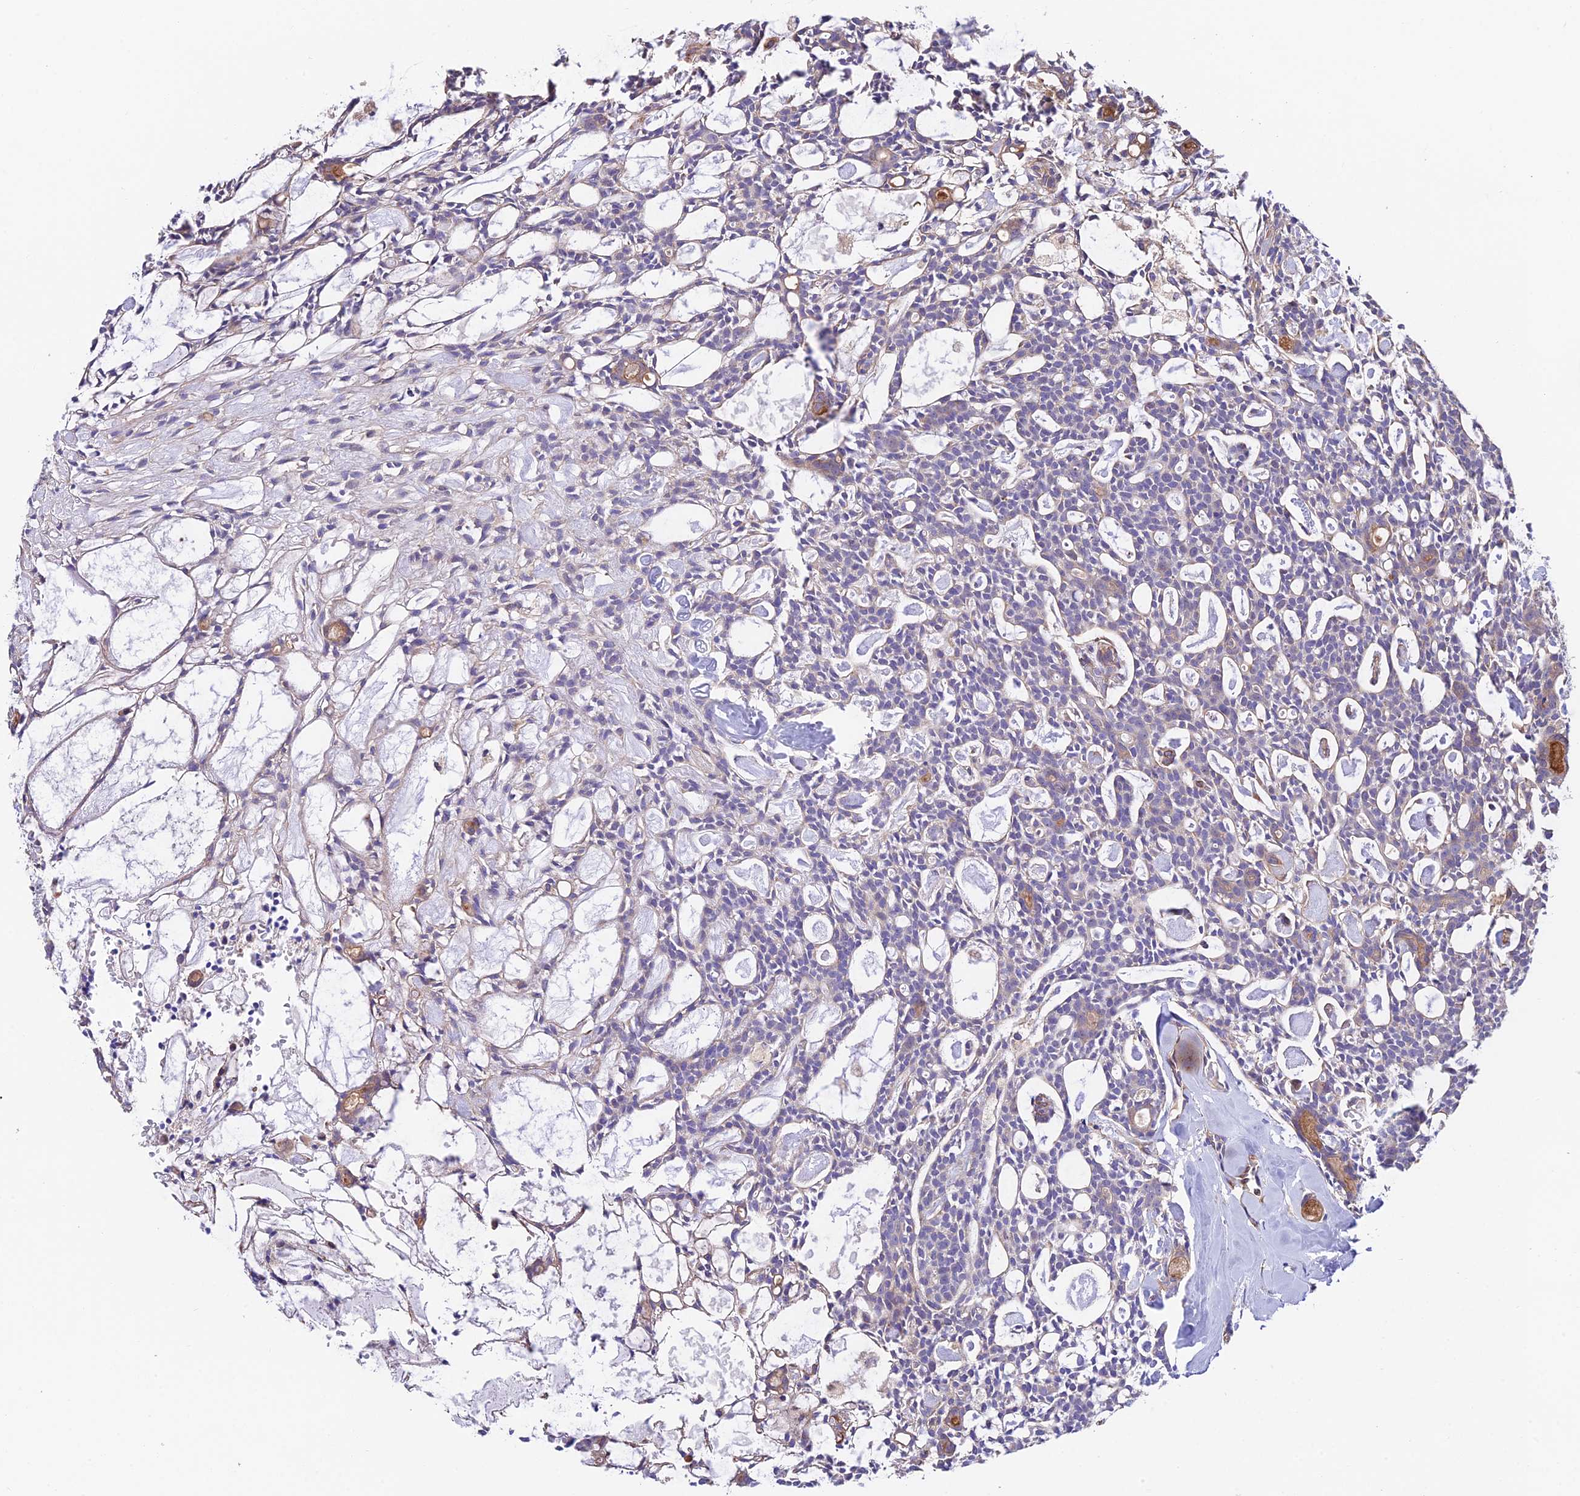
{"staining": {"intensity": "negative", "quantity": "none", "location": "none"}, "tissue": "head and neck cancer", "cell_type": "Tumor cells", "image_type": "cancer", "snomed": [{"axis": "morphology", "description": "Adenocarcinoma, NOS"}, {"axis": "topography", "description": "Salivary gland"}, {"axis": "topography", "description": "Head-Neck"}], "caption": "The immunohistochemistry (IHC) image has no significant positivity in tumor cells of adenocarcinoma (head and neck) tissue.", "gene": "QRFP", "patient": {"sex": "male", "age": 55}}